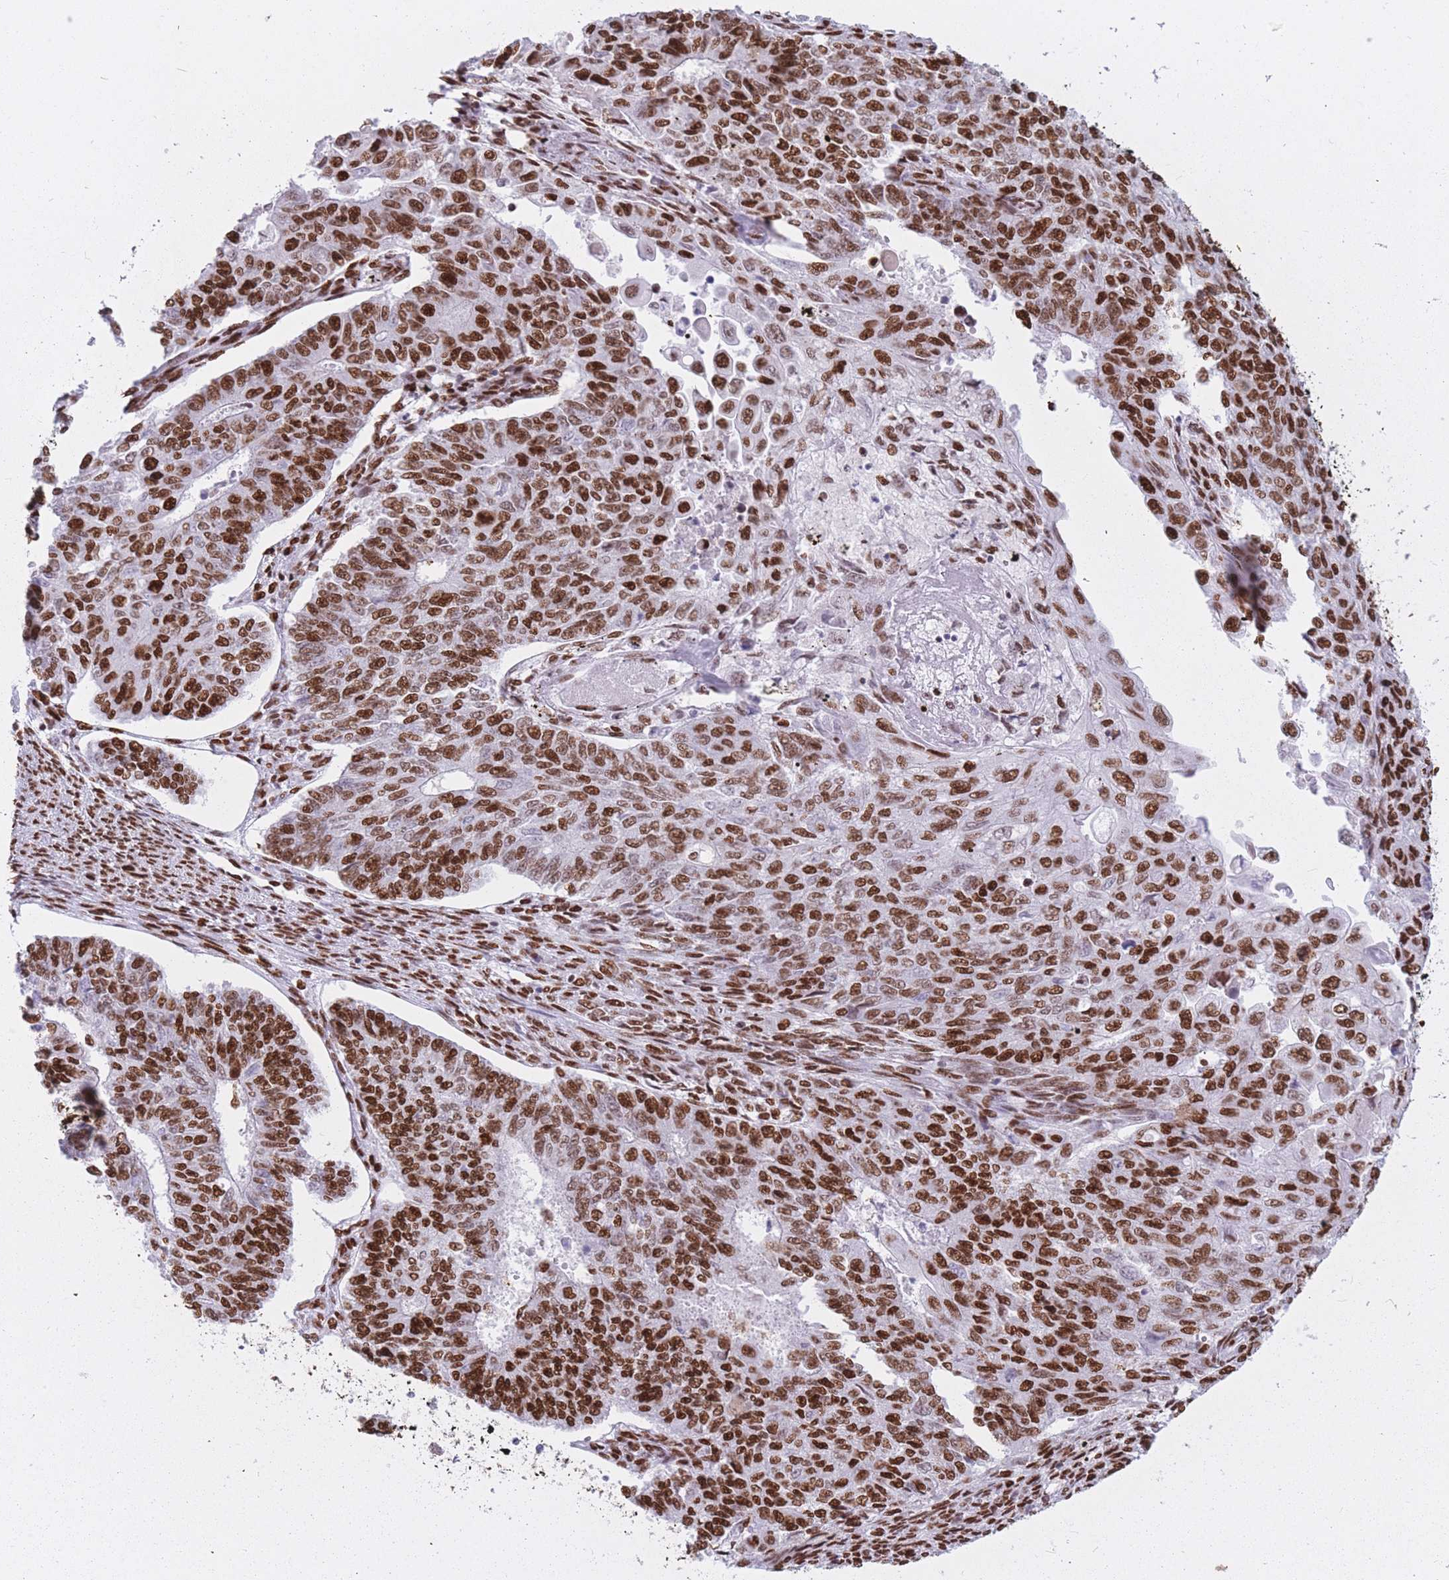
{"staining": {"intensity": "strong", "quantity": ">75%", "location": "nuclear"}, "tissue": "endometrial cancer", "cell_type": "Tumor cells", "image_type": "cancer", "snomed": [{"axis": "morphology", "description": "Adenocarcinoma, NOS"}, {"axis": "topography", "description": "Endometrium"}], "caption": "IHC staining of adenocarcinoma (endometrial), which demonstrates high levels of strong nuclear positivity in about >75% of tumor cells indicating strong nuclear protein expression. The staining was performed using DAB (3,3'-diaminobenzidine) (brown) for protein detection and nuclei were counterstained in hematoxylin (blue).", "gene": "HNRNPUL1", "patient": {"sex": "female", "age": 32}}